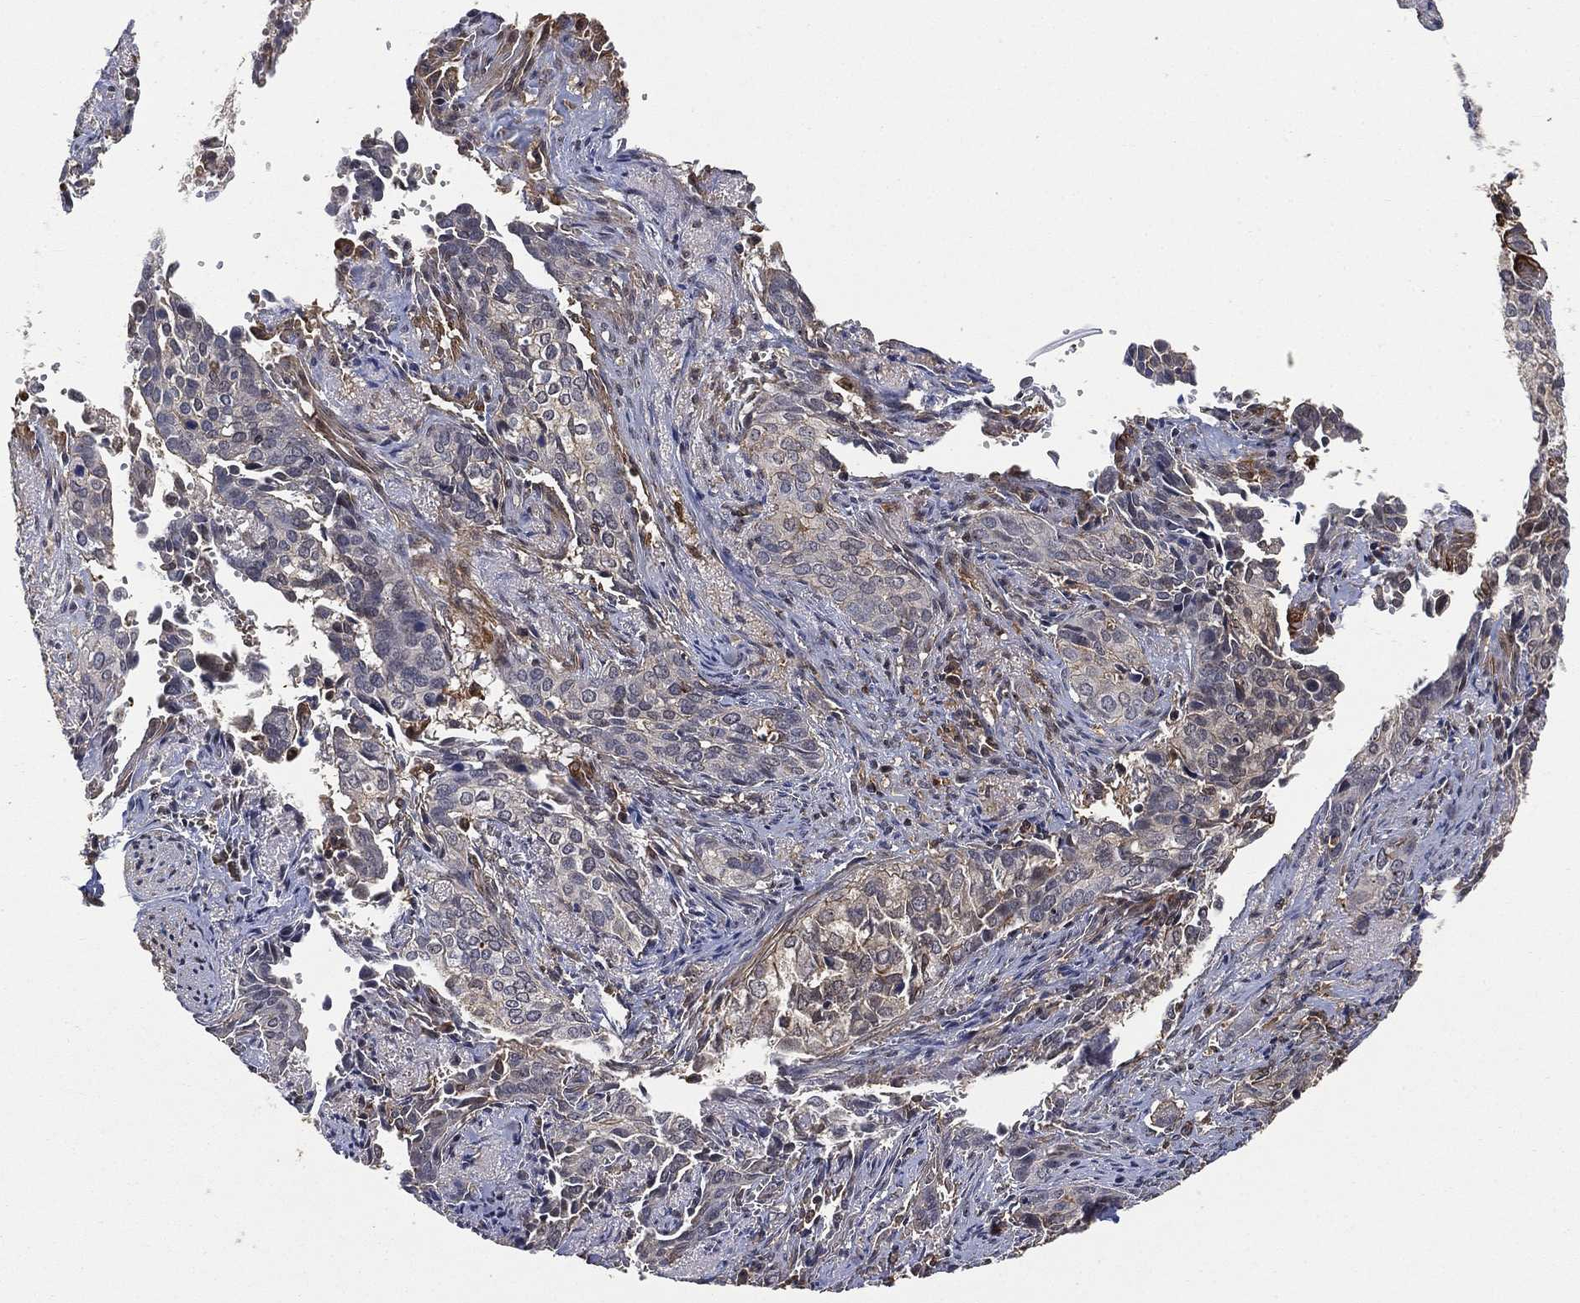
{"staining": {"intensity": "negative", "quantity": "none", "location": "none"}, "tissue": "cervical cancer", "cell_type": "Tumor cells", "image_type": "cancer", "snomed": [{"axis": "morphology", "description": "Squamous cell carcinoma, NOS"}, {"axis": "topography", "description": "Cervix"}], "caption": "High power microscopy photomicrograph of an immunohistochemistry micrograph of cervical squamous cell carcinoma, revealing no significant expression in tumor cells.", "gene": "CRYL1", "patient": {"sex": "female", "age": 29}}